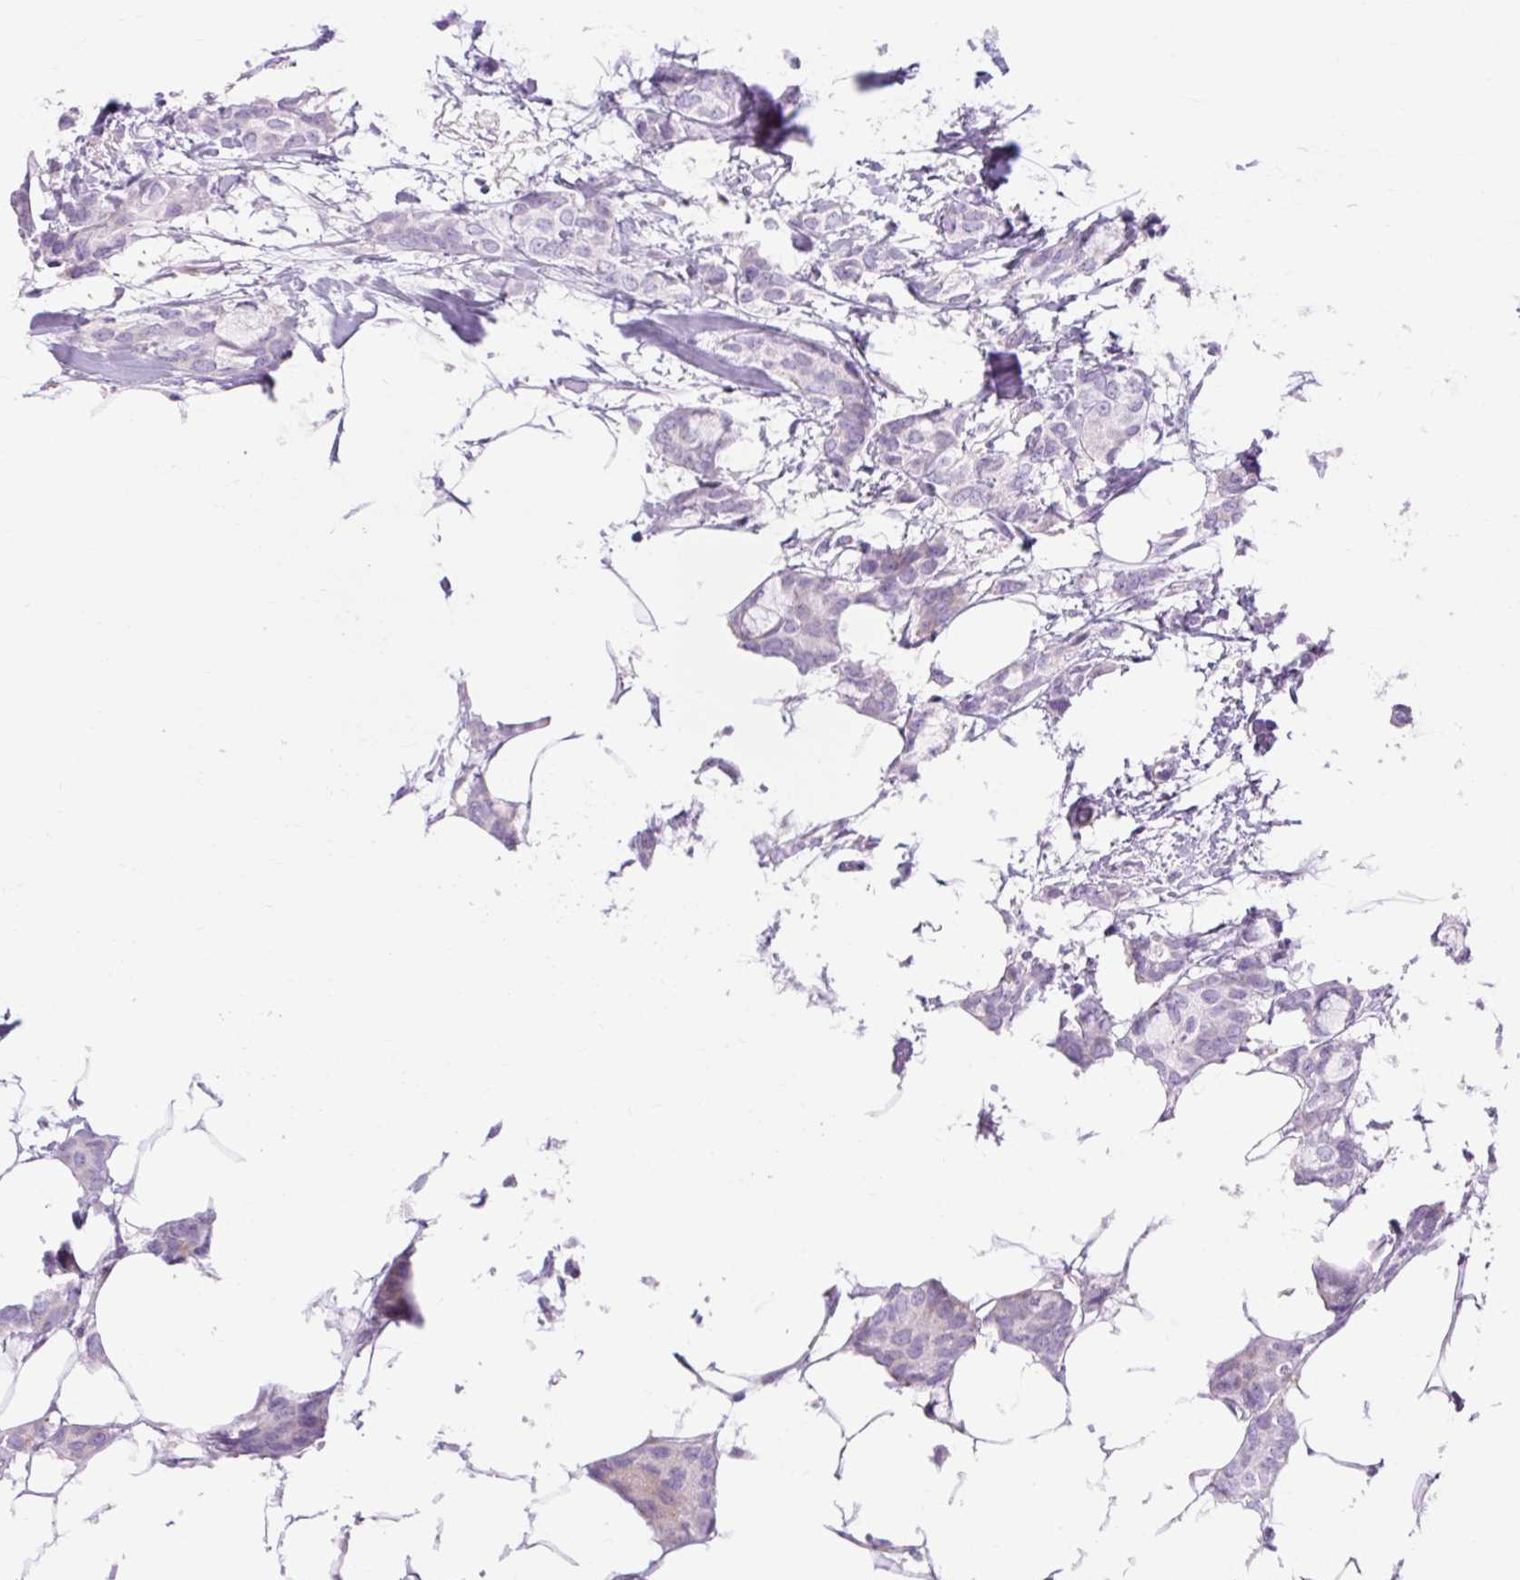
{"staining": {"intensity": "negative", "quantity": "none", "location": "none"}, "tissue": "breast cancer", "cell_type": "Tumor cells", "image_type": "cancer", "snomed": [{"axis": "morphology", "description": "Duct carcinoma"}, {"axis": "topography", "description": "Breast"}], "caption": "Immunohistochemical staining of invasive ductal carcinoma (breast) reveals no significant expression in tumor cells.", "gene": "CORO7-PAM16", "patient": {"sex": "female", "age": 73}}